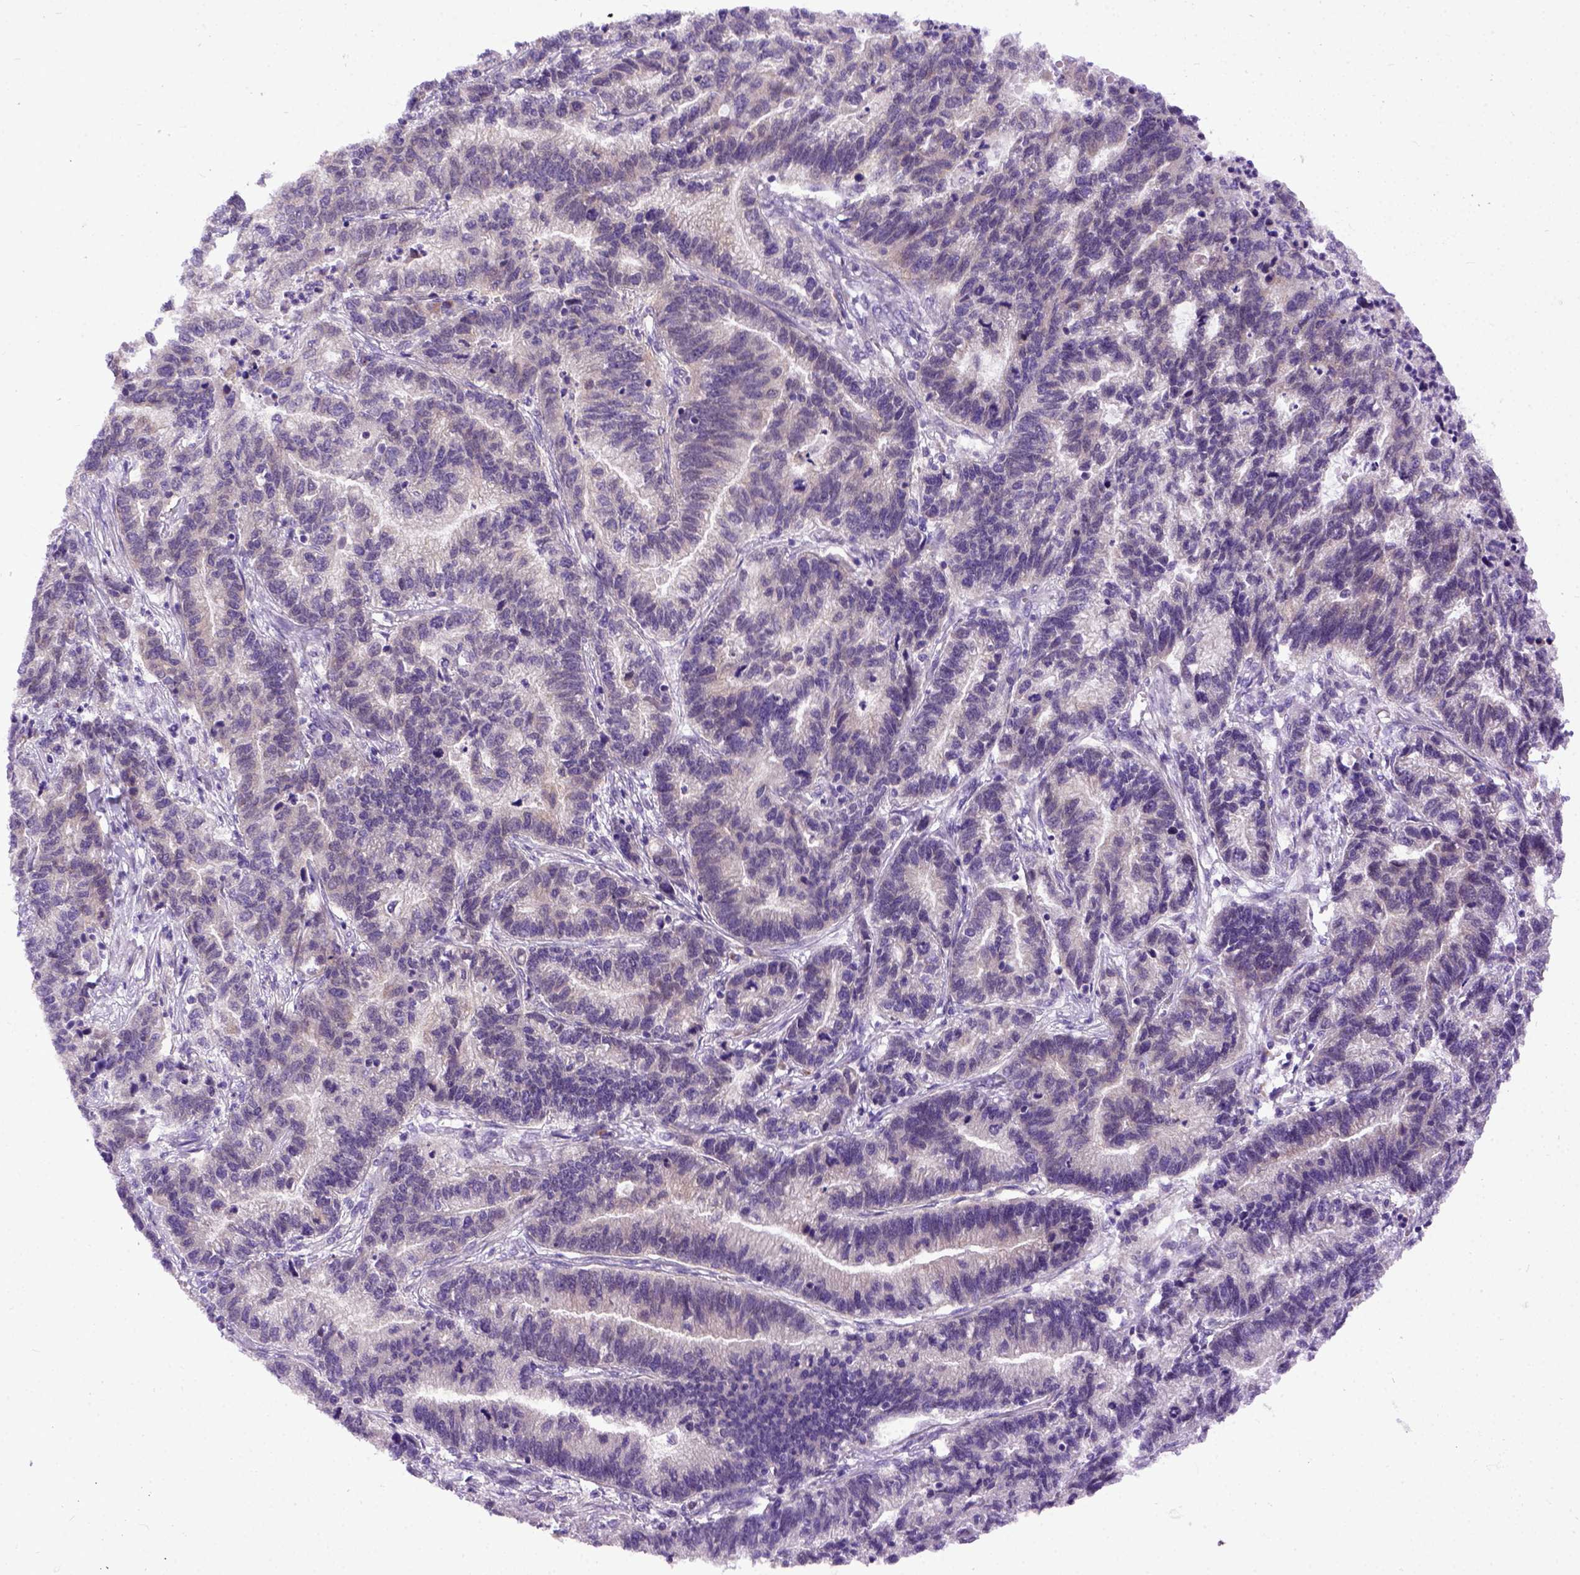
{"staining": {"intensity": "negative", "quantity": "none", "location": "none"}, "tissue": "stomach cancer", "cell_type": "Tumor cells", "image_type": "cancer", "snomed": [{"axis": "morphology", "description": "Adenocarcinoma, NOS"}, {"axis": "topography", "description": "Stomach"}], "caption": "Stomach adenocarcinoma stained for a protein using IHC shows no positivity tumor cells.", "gene": "CPNE1", "patient": {"sex": "male", "age": 83}}